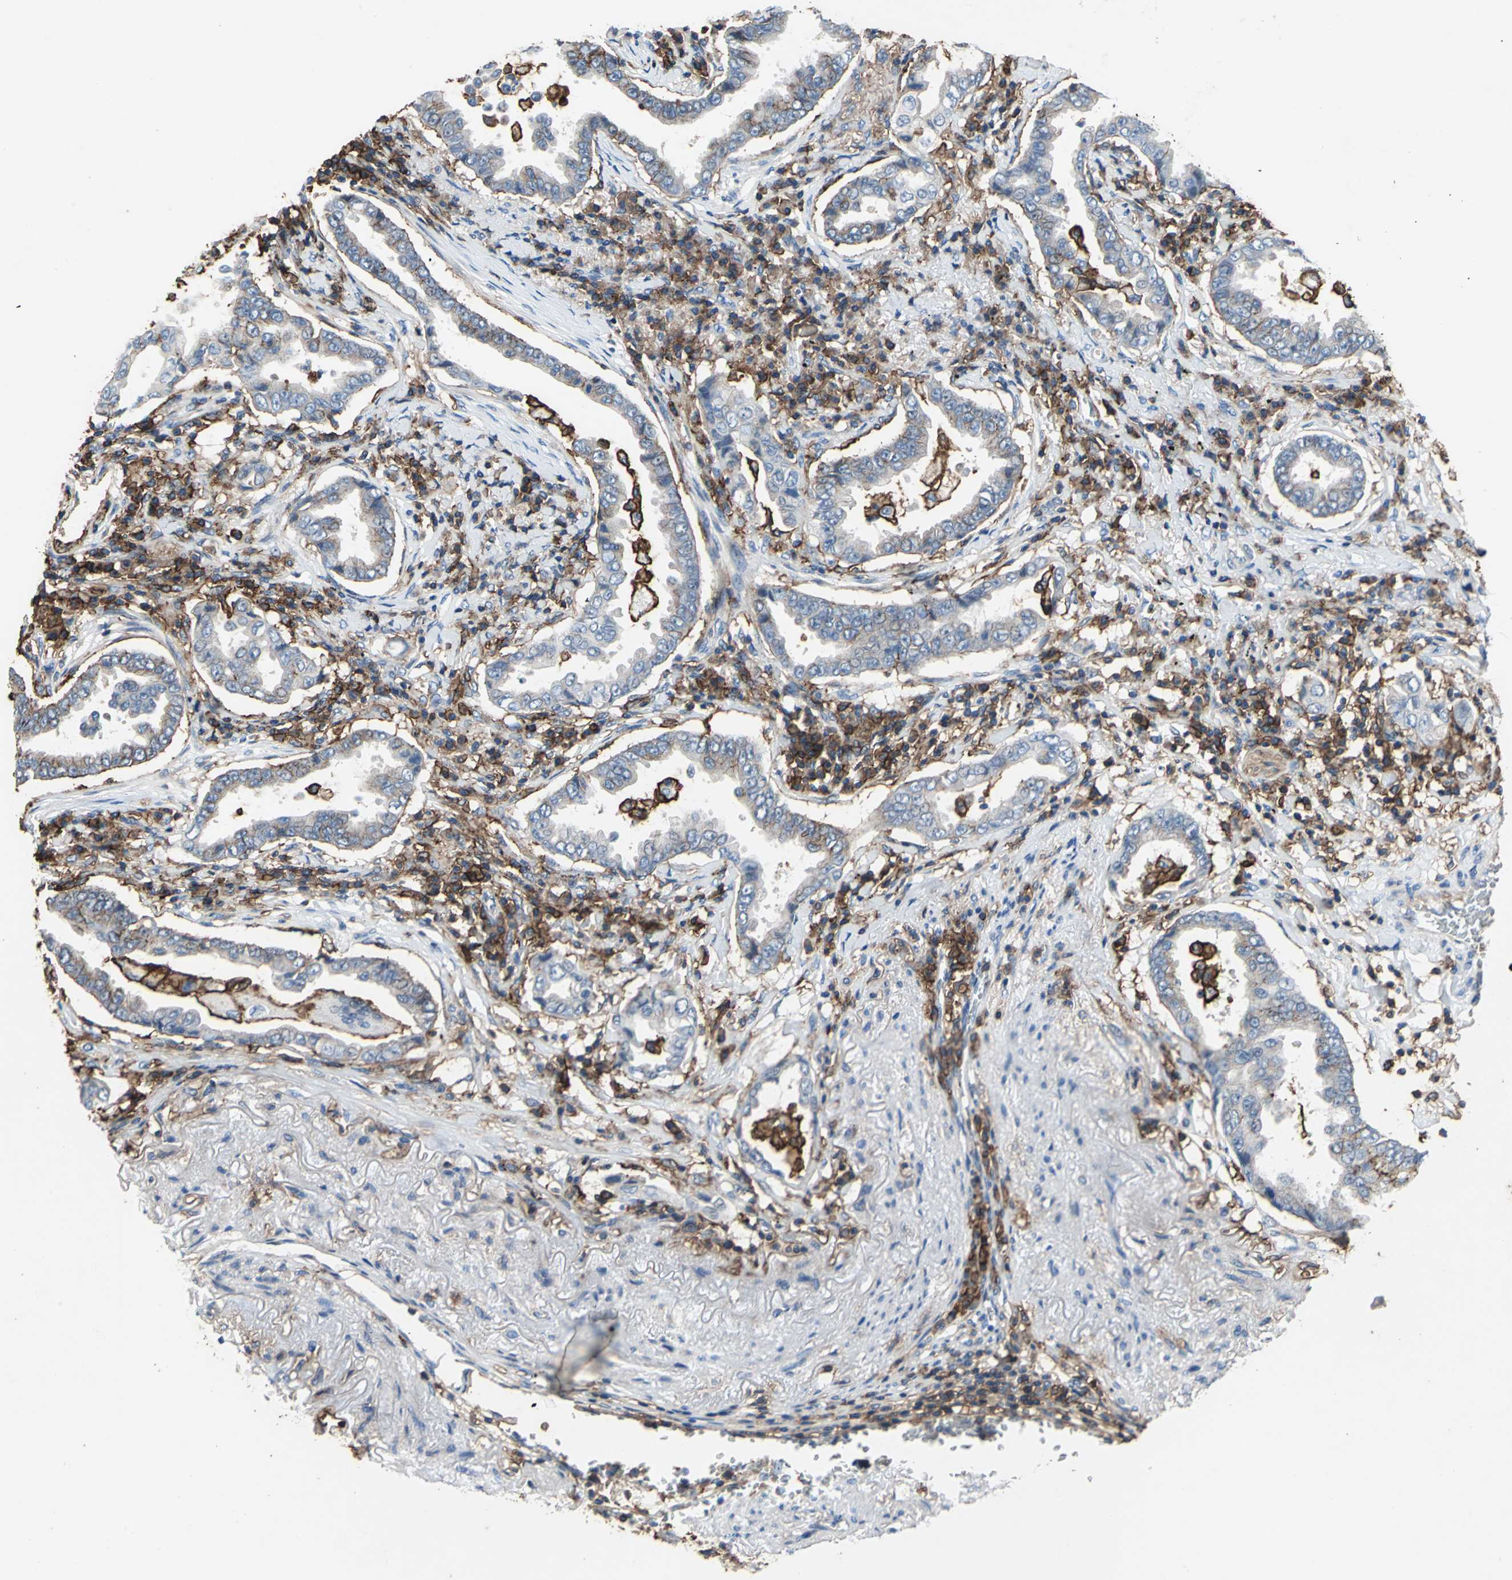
{"staining": {"intensity": "weak", "quantity": "25%-75%", "location": "cytoplasmic/membranous"}, "tissue": "lung cancer", "cell_type": "Tumor cells", "image_type": "cancer", "snomed": [{"axis": "morphology", "description": "Normal tissue, NOS"}, {"axis": "morphology", "description": "Inflammation, NOS"}, {"axis": "morphology", "description": "Adenocarcinoma, NOS"}, {"axis": "topography", "description": "Lung"}], "caption": "Protein analysis of adenocarcinoma (lung) tissue shows weak cytoplasmic/membranous staining in about 25%-75% of tumor cells.", "gene": "CD44", "patient": {"sex": "female", "age": 64}}